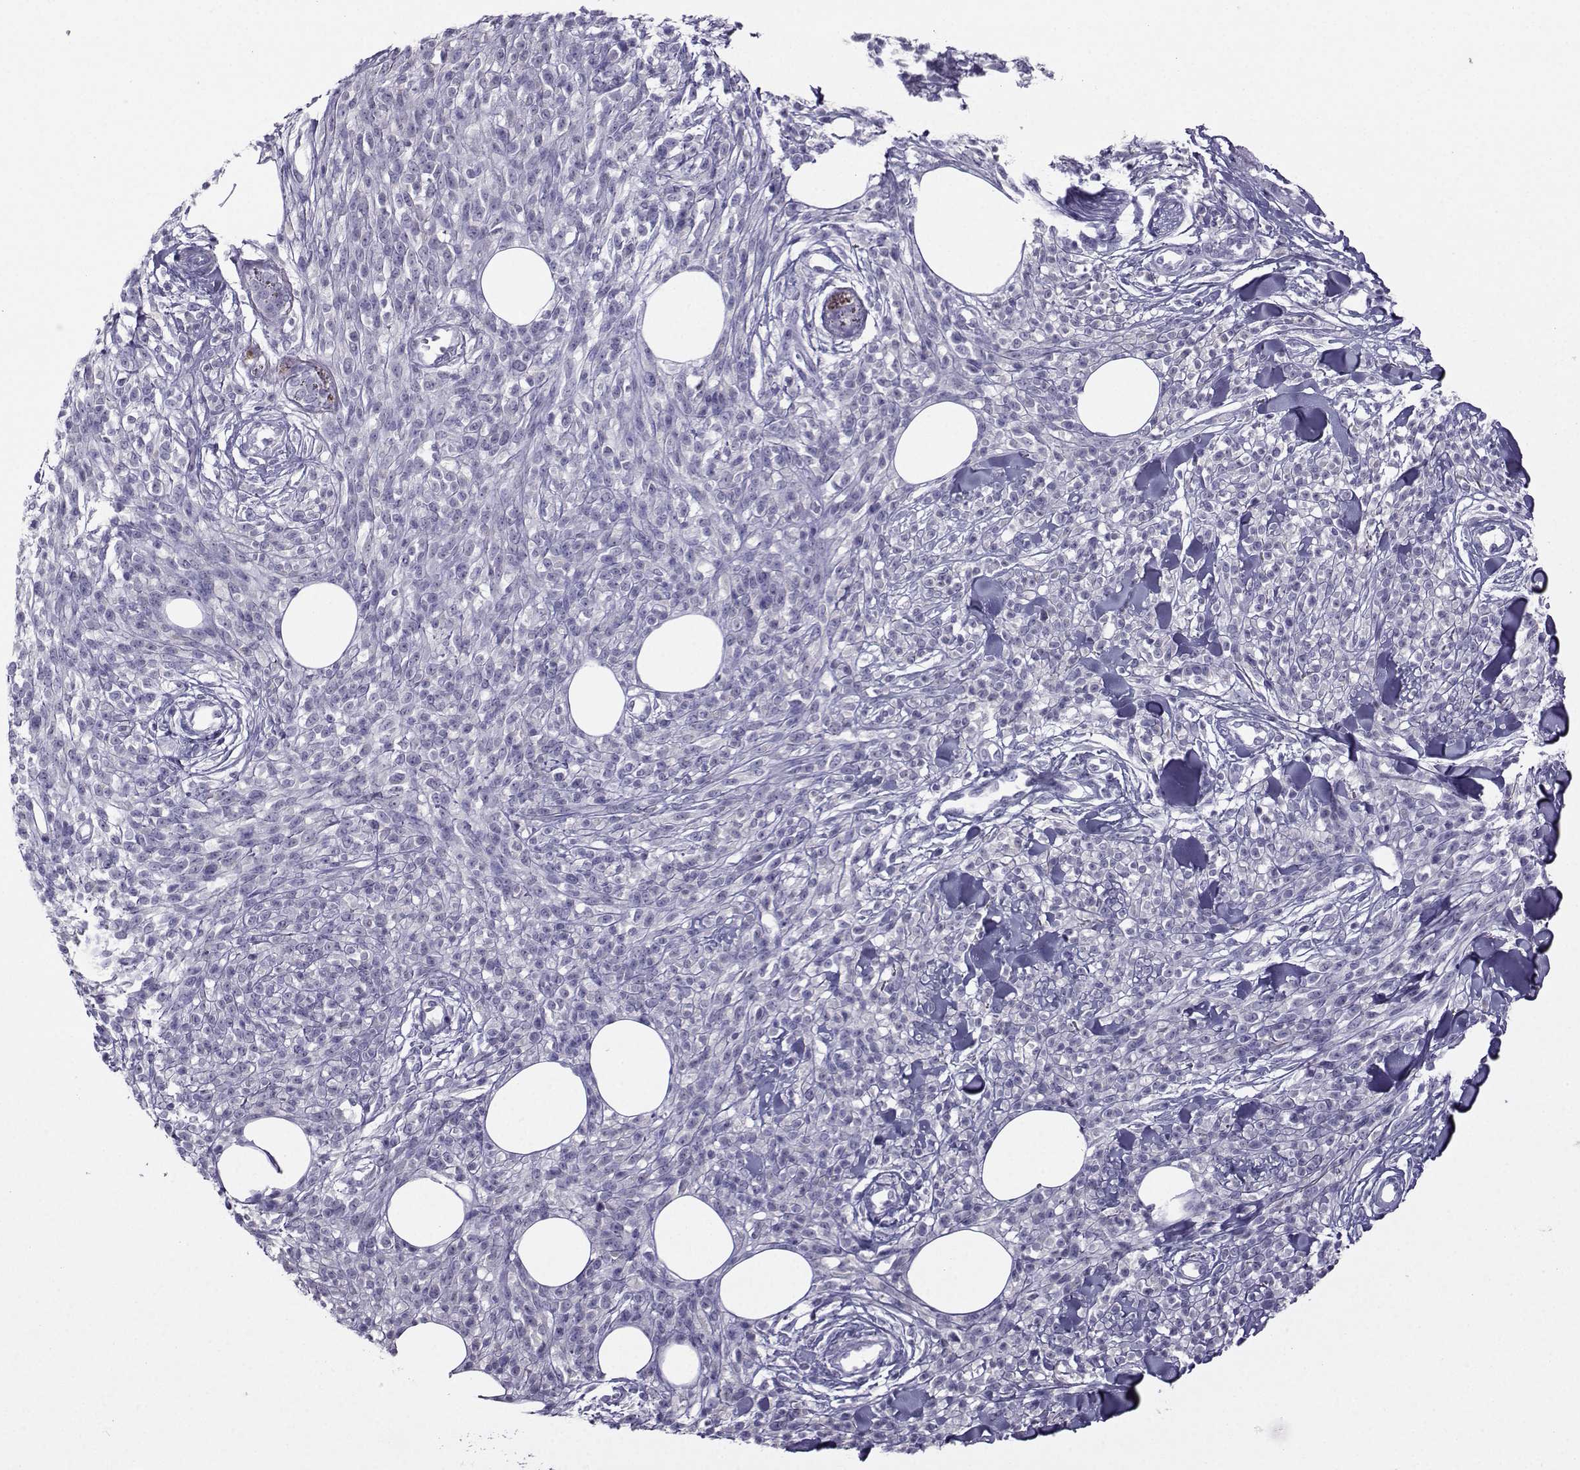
{"staining": {"intensity": "negative", "quantity": "none", "location": "none"}, "tissue": "melanoma", "cell_type": "Tumor cells", "image_type": "cancer", "snomed": [{"axis": "morphology", "description": "Malignant melanoma, NOS"}, {"axis": "topography", "description": "Skin"}, {"axis": "topography", "description": "Skin of trunk"}], "caption": "Human melanoma stained for a protein using immunohistochemistry (IHC) exhibits no staining in tumor cells.", "gene": "ARMC2", "patient": {"sex": "male", "age": 74}}